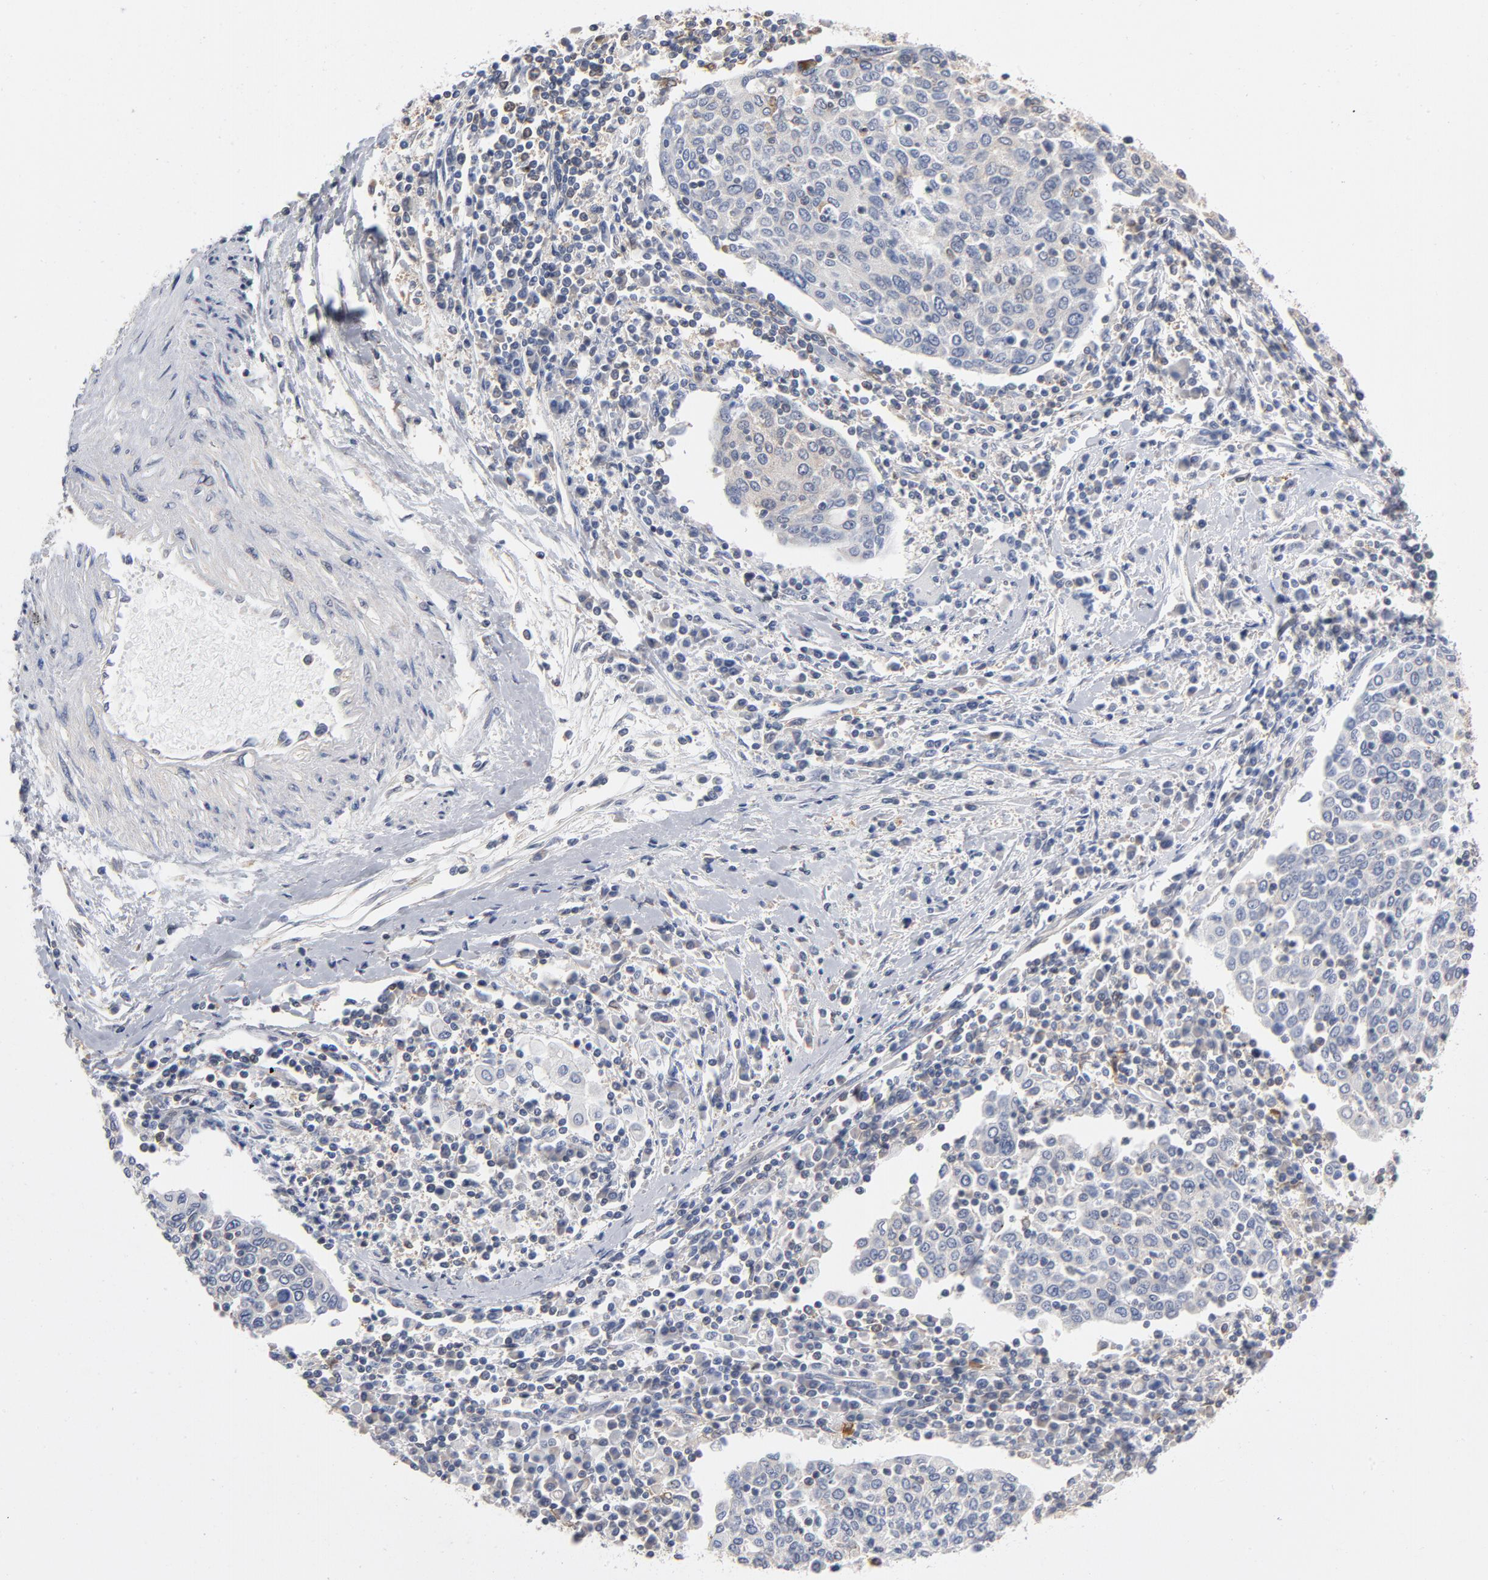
{"staining": {"intensity": "negative", "quantity": "none", "location": "none"}, "tissue": "cervical cancer", "cell_type": "Tumor cells", "image_type": "cancer", "snomed": [{"axis": "morphology", "description": "Squamous cell carcinoma, NOS"}, {"axis": "topography", "description": "Cervix"}], "caption": "Human cervical cancer stained for a protein using IHC reveals no positivity in tumor cells.", "gene": "ASMTL", "patient": {"sex": "female", "age": 40}}